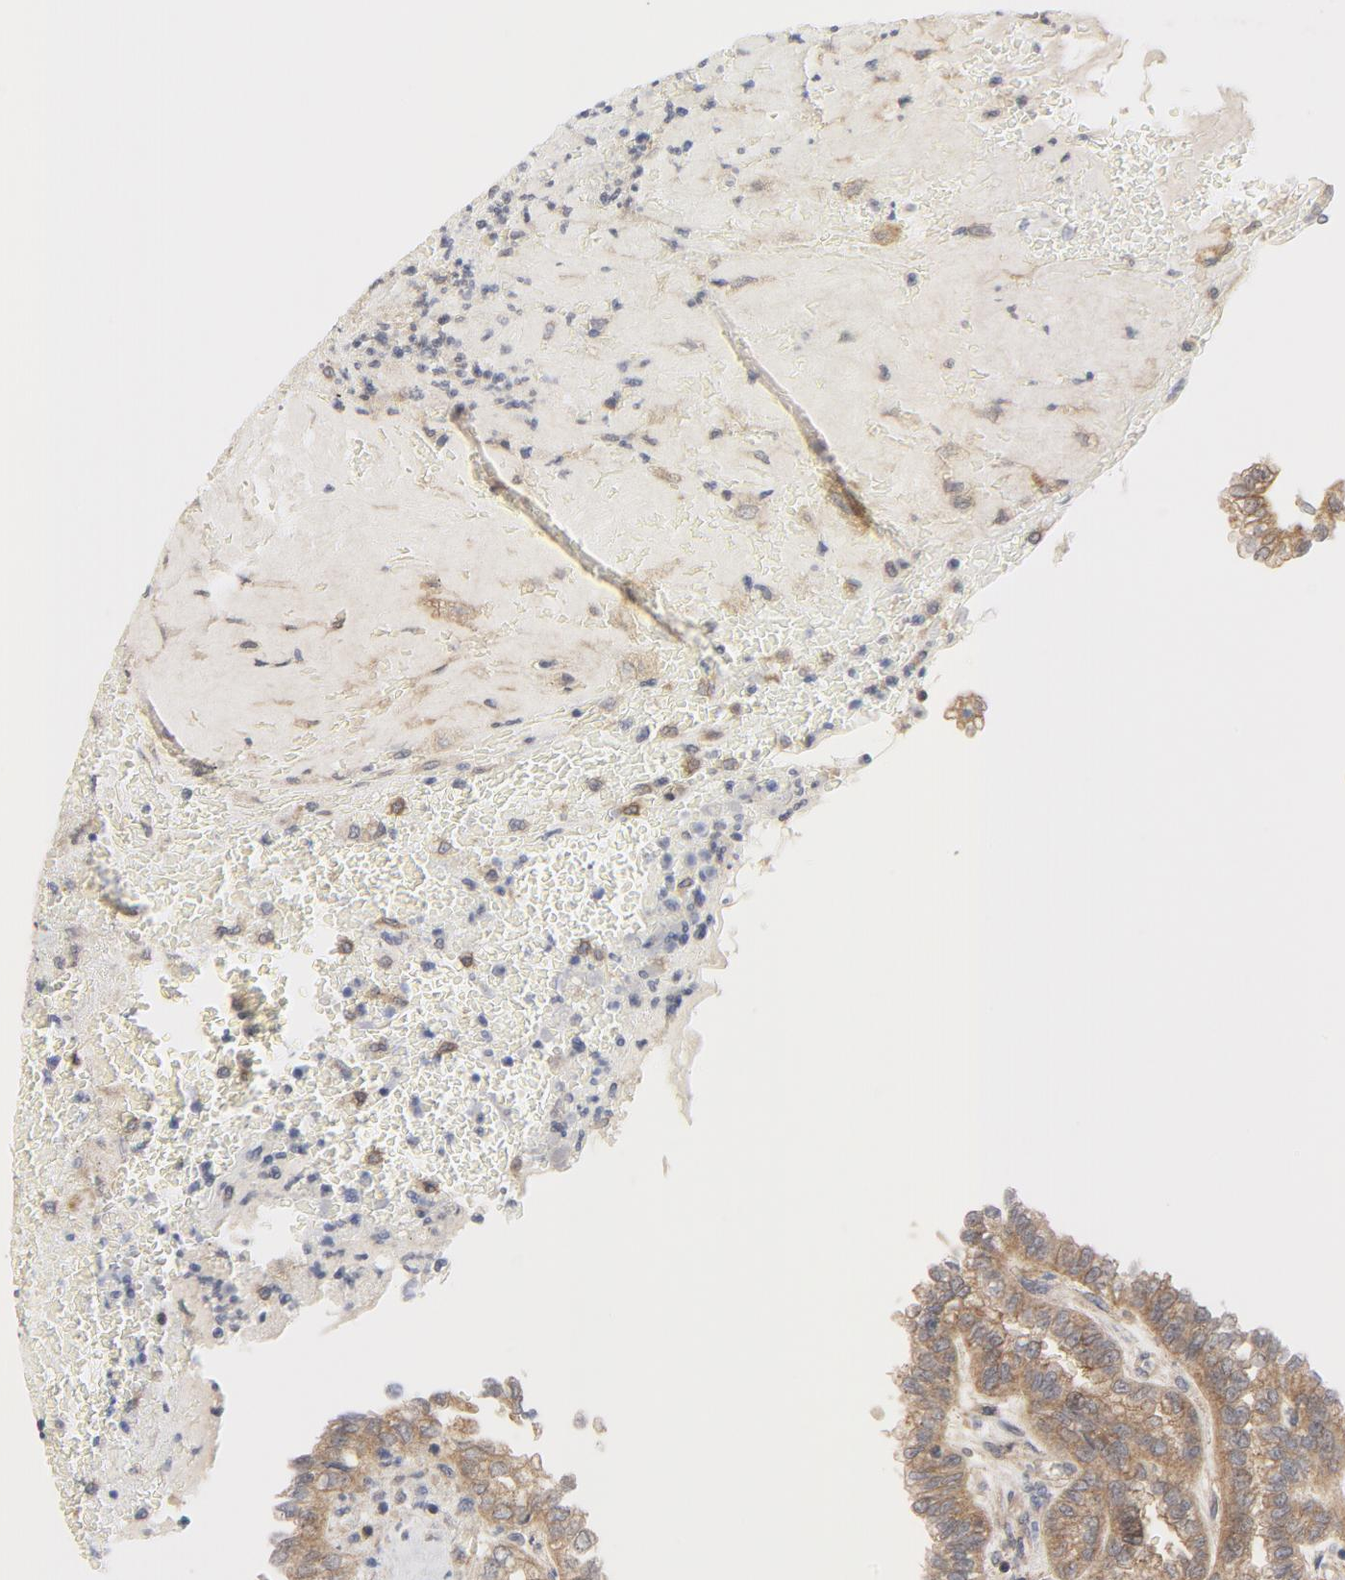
{"staining": {"intensity": "weak", "quantity": ">75%", "location": "cytoplasmic/membranous"}, "tissue": "renal cancer", "cell_type": "Tumor cells", "image_type": "cancer", "snomed": [{"axis": "morphology", "description": "Inflammation, NOS"}, {"axis": "morphology", "description": "Adenocarcinoma, NOS"}, {"axis": "topography", "description": "Kidney"}], "caption": "Tumor cells show low levels of weak cytoplasmic/membranous positivity in about >75% of cells in adenocarcinoma (renal). The staining was performed using DAB (3,3'-diaminobenzidine), with brown indicating positive protein expression. Nuclei are stained blue with hematoxylin.", "gene": "MAP2K7", "patient": {"sex": "male", "age": 68}}